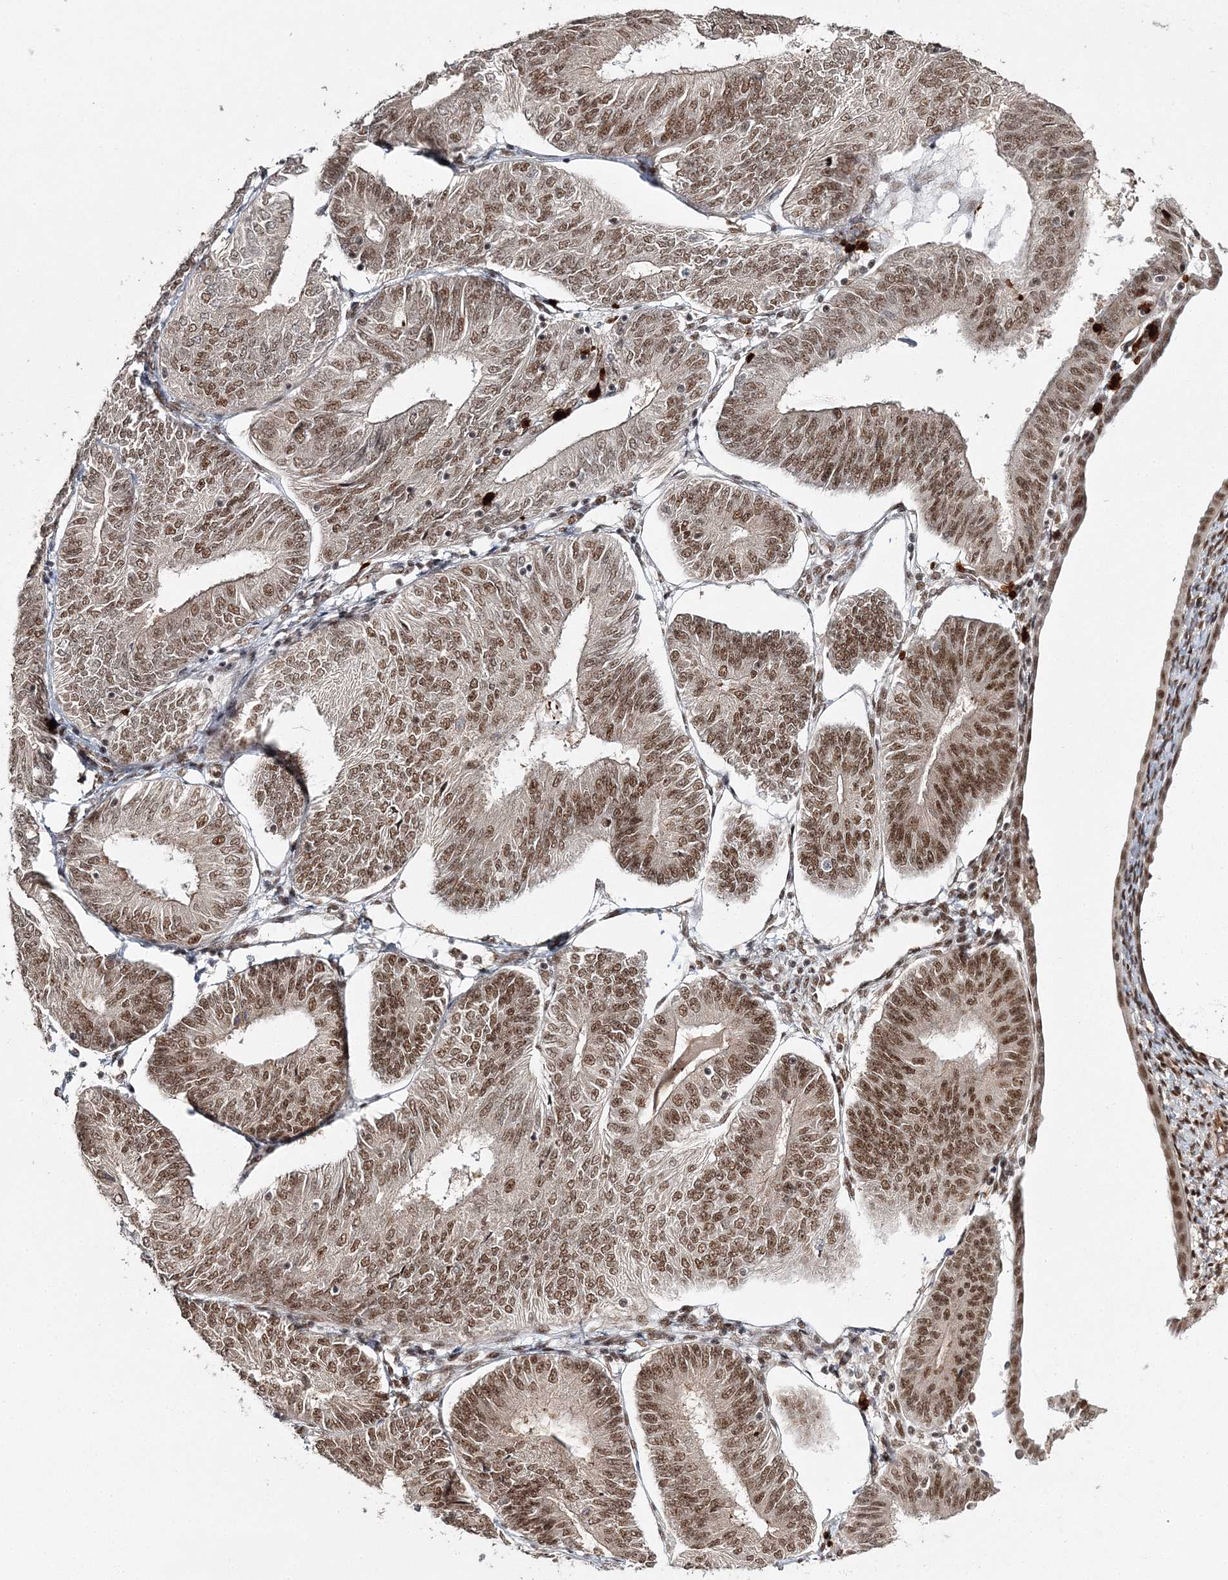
{"staining": {"intensity": "moderate", "quantity": ">75%", "location": "nuclear"}, "tissue": "endometrial cancer", "cell_type": "Tumor cells", "image_type": "cancer", "snomed": [{"axis": "morphology", "description": "Adenocarcinoma, NOS"}, {"axis": "topography", "description": "Endometrium"}], "caption": "The photomicrograph shows immunohistochemical staining of endometrial adenocarcinoma. There is moderate nuclear staining is present in approximately >75% of tumor cells.", "gene": "QRICH1", "patient": {"sex": "female", "age": 58}}